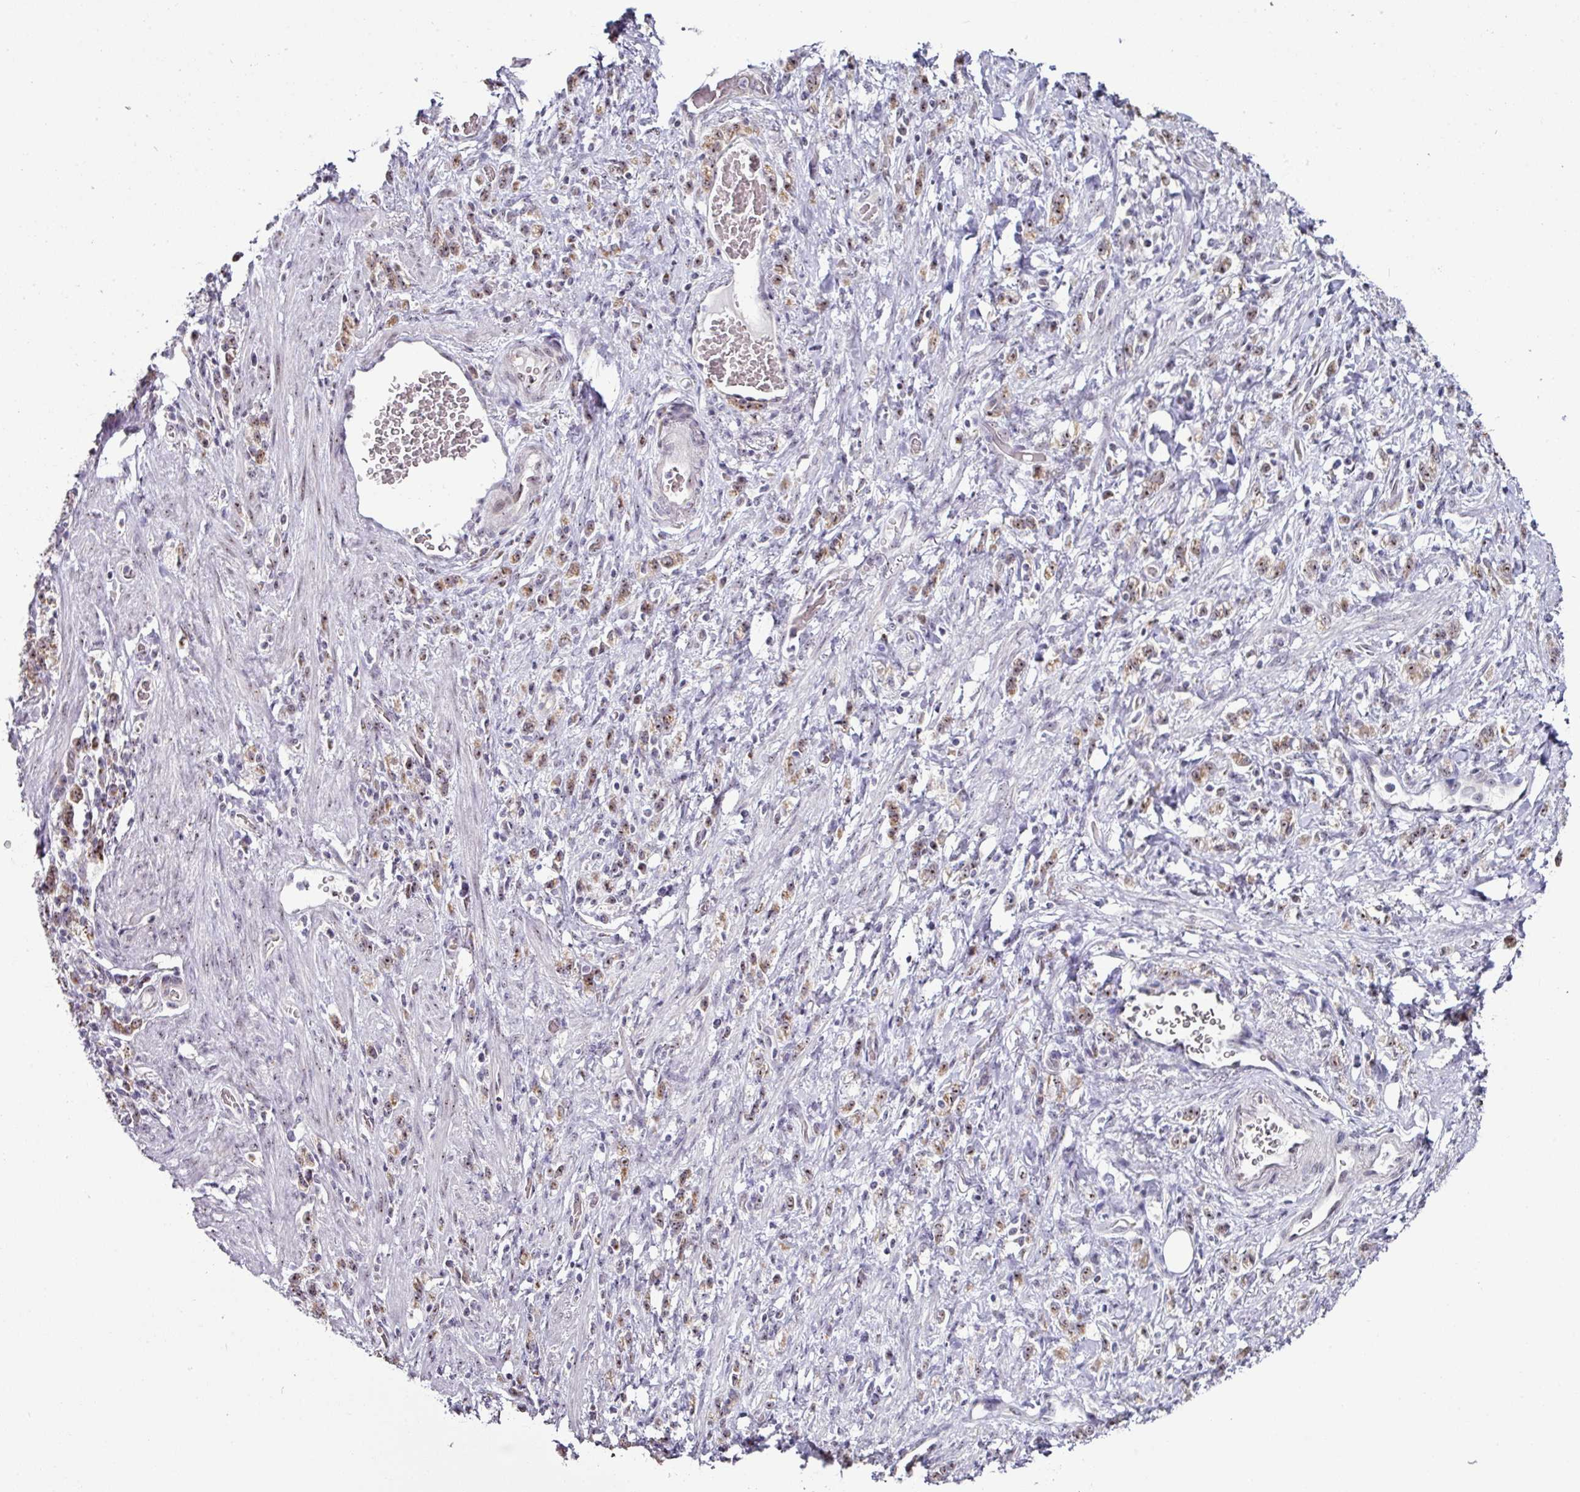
{"staining": {"intensity": "weak", "quantity": ">75%", "location": "cytoplasmic/membranous,nuclear"}, "tissue": "stomach cancer", "cell_type": "Tumor cells", "image_type": "cancer", "snomed": [{"axis": "morphology", "description": "Adenocarcinoma, NOS"}, {"axis": "topography", "description": "Stomach"}], "caption": "The photomicrograph displays staining of adenocarcinoma (stomach), revealing weak cytoplasmic/membranous and nuclear protein staining (brown color) within tumor cells.", "gene": "NACC2", "patient": {"sex": "male", "age": 77}}